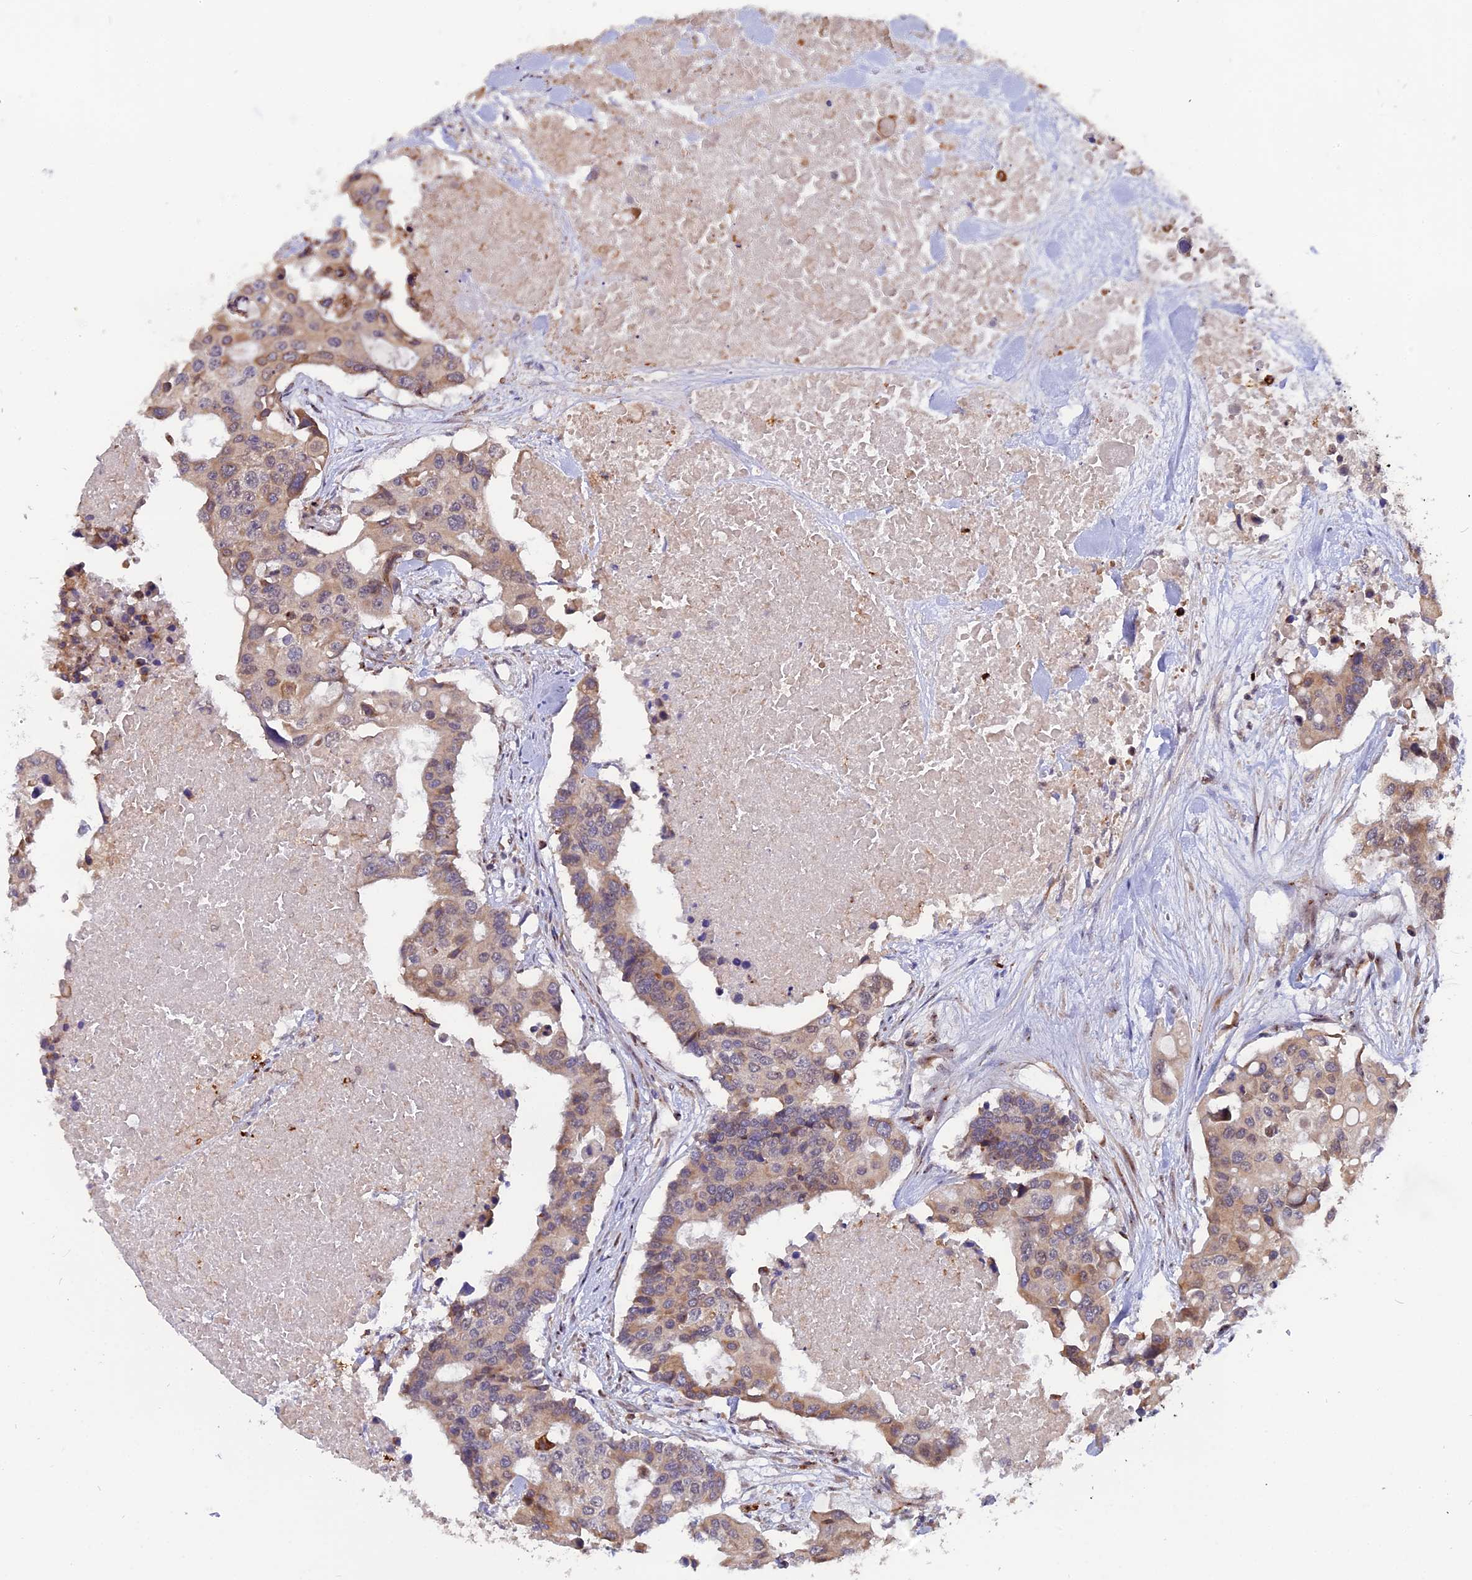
{"staining": {"intensity": "weak", "quantity": "25%-75%", "location": "cytoplasmic/membranous"}, "tissue": "colorectal cancer", "cell_type": "Tumor cells", "image_type": "cancer", "snomed": [{"axis": "morphology", "description": "Adenocarcinoma, NOS"}, {"axis": "topography", "description": "Colon"}], "caption": "Colorectal adenocarcinoma stained for a protein demonstrates weak cytoplasmic/membranous positivity in tumor cells. The protein is shown in brown color, while the nuclei are stained blue.", "gene": "FAM118B", "patient": {"sex": "male", "age": 77}}